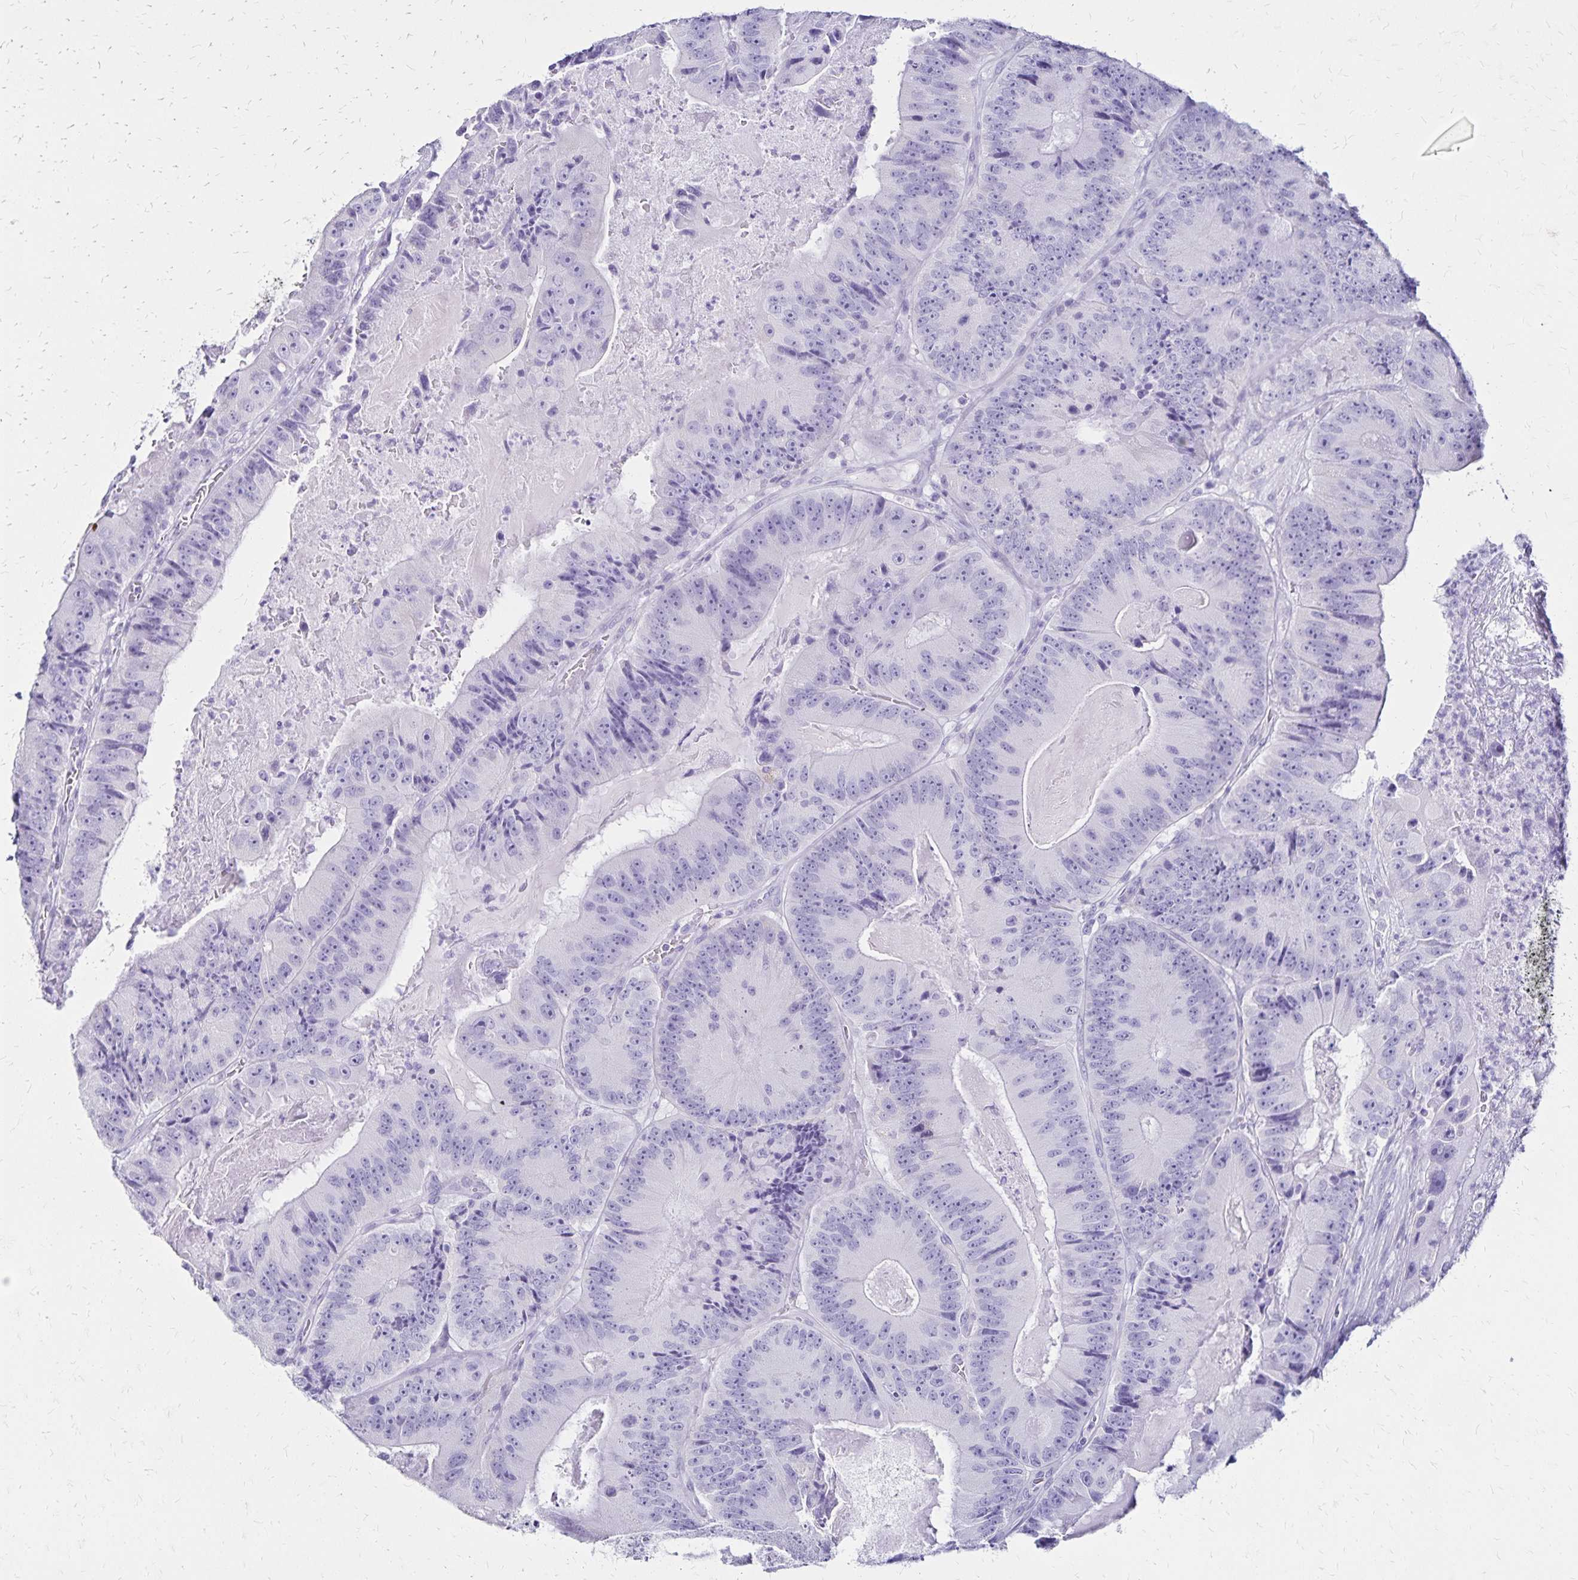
{"staining": {"intensity": "negative", "quantity": "none", "location": "none"}, "tissue": "colorectal cancer", "cell_type": "Tumor cells", "image_type": "cancer", "snomed": [{"axis": "morphology", "description": "Adenocarcinoma, NOS"}, {"axis": "topography", "description": "Colon"}], "caption": "A histopathology image of colorectal cancer (adenocarcinoma) stained for a protein demonstrates no brown staining in tumor cells.", "gene": "LIN28B", "patient": {"sex": "female", "age": 86}}